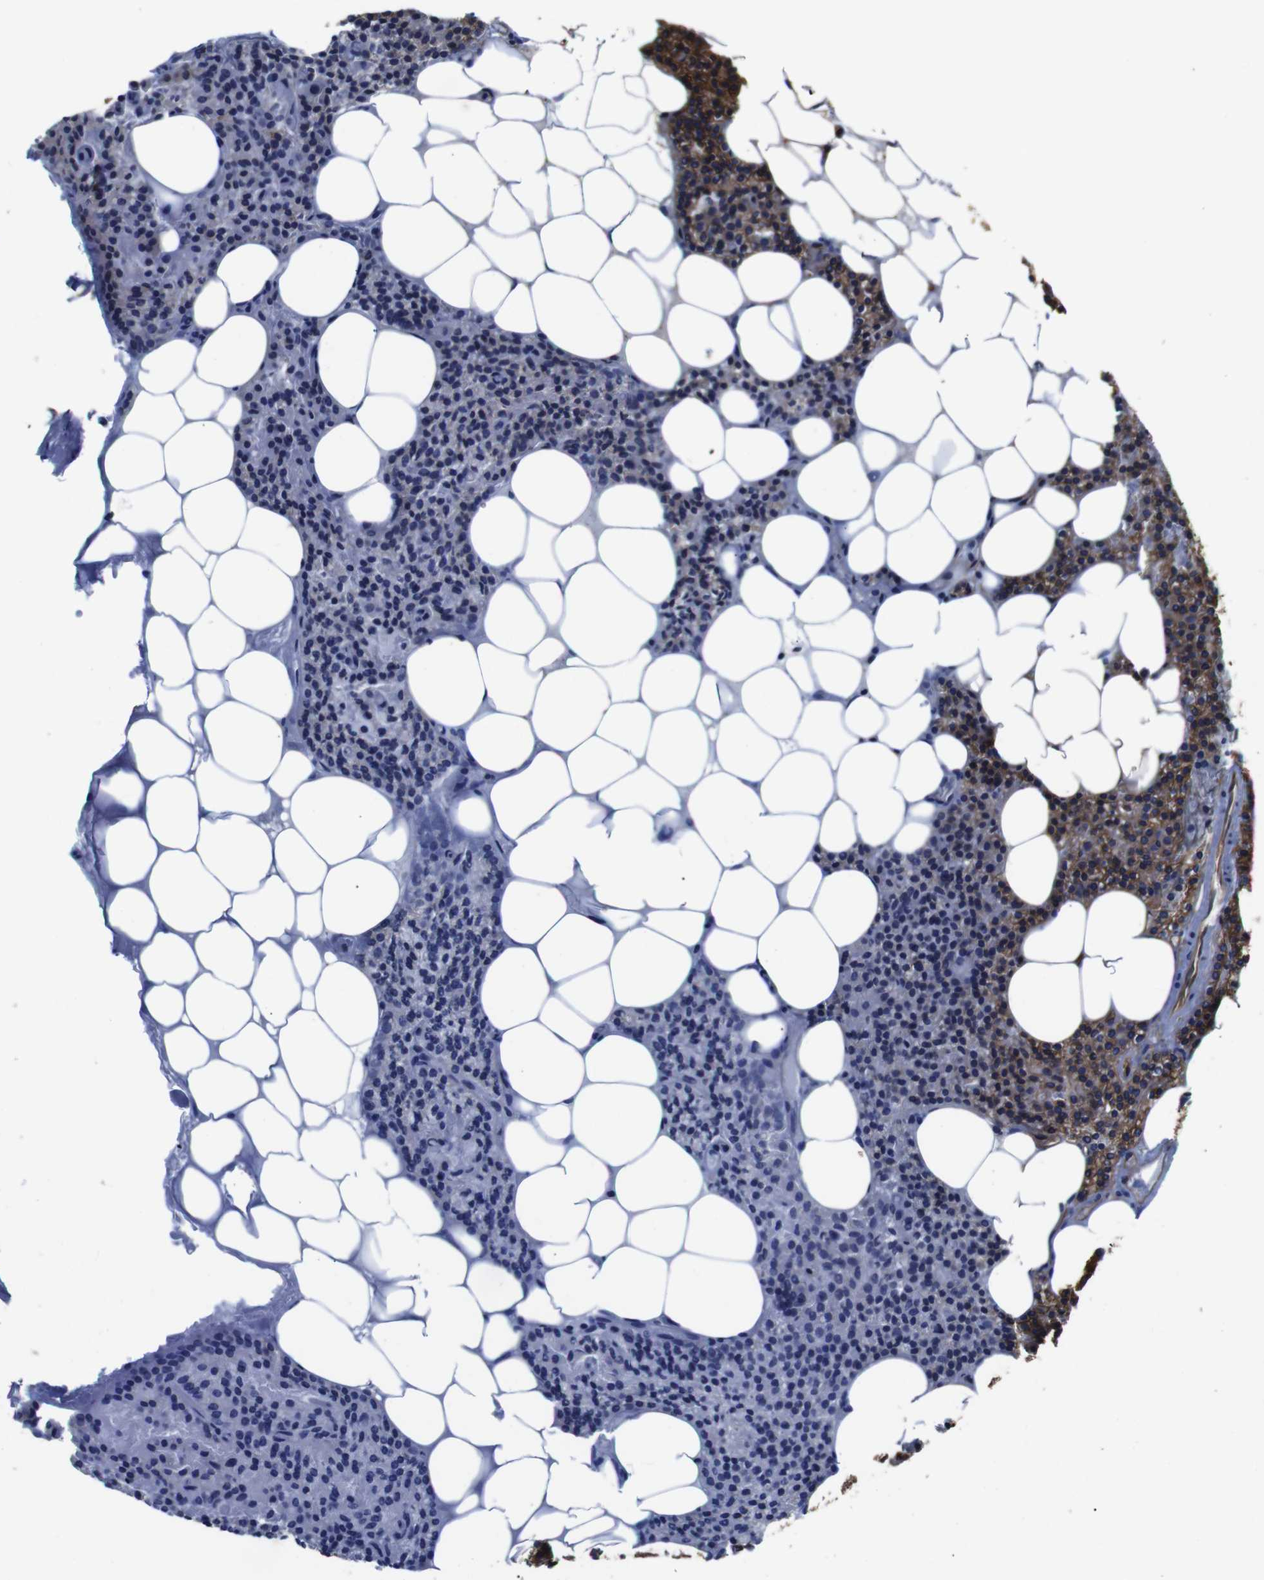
{"staining": {"intensity": "strong", "quantity": ">75%", "location": "cytoplasmic/membranous"}, "tissue": "parathyroid gland", "cell_type": "Glandular cells", "image_type": "normal", "snomed": [{"axis": "morphology", "description": "Normal tissue, NOS"}, {"axis": "morphology", "description": "Adenoma, NOS"}, {"axis": "topography", "description": "Parathyroid gland"}], "caption": "Immunohistochemistry (IHC) (DAB (3,3'-diaminobenzidine)) staining of benign human parathyroid gland demonstrates strong cytoplasmic/membranous protein staining in approximately >75% of glandular cells.", "gene": "SPTBN1", "patient": {"sex": "female", "age": 51}}